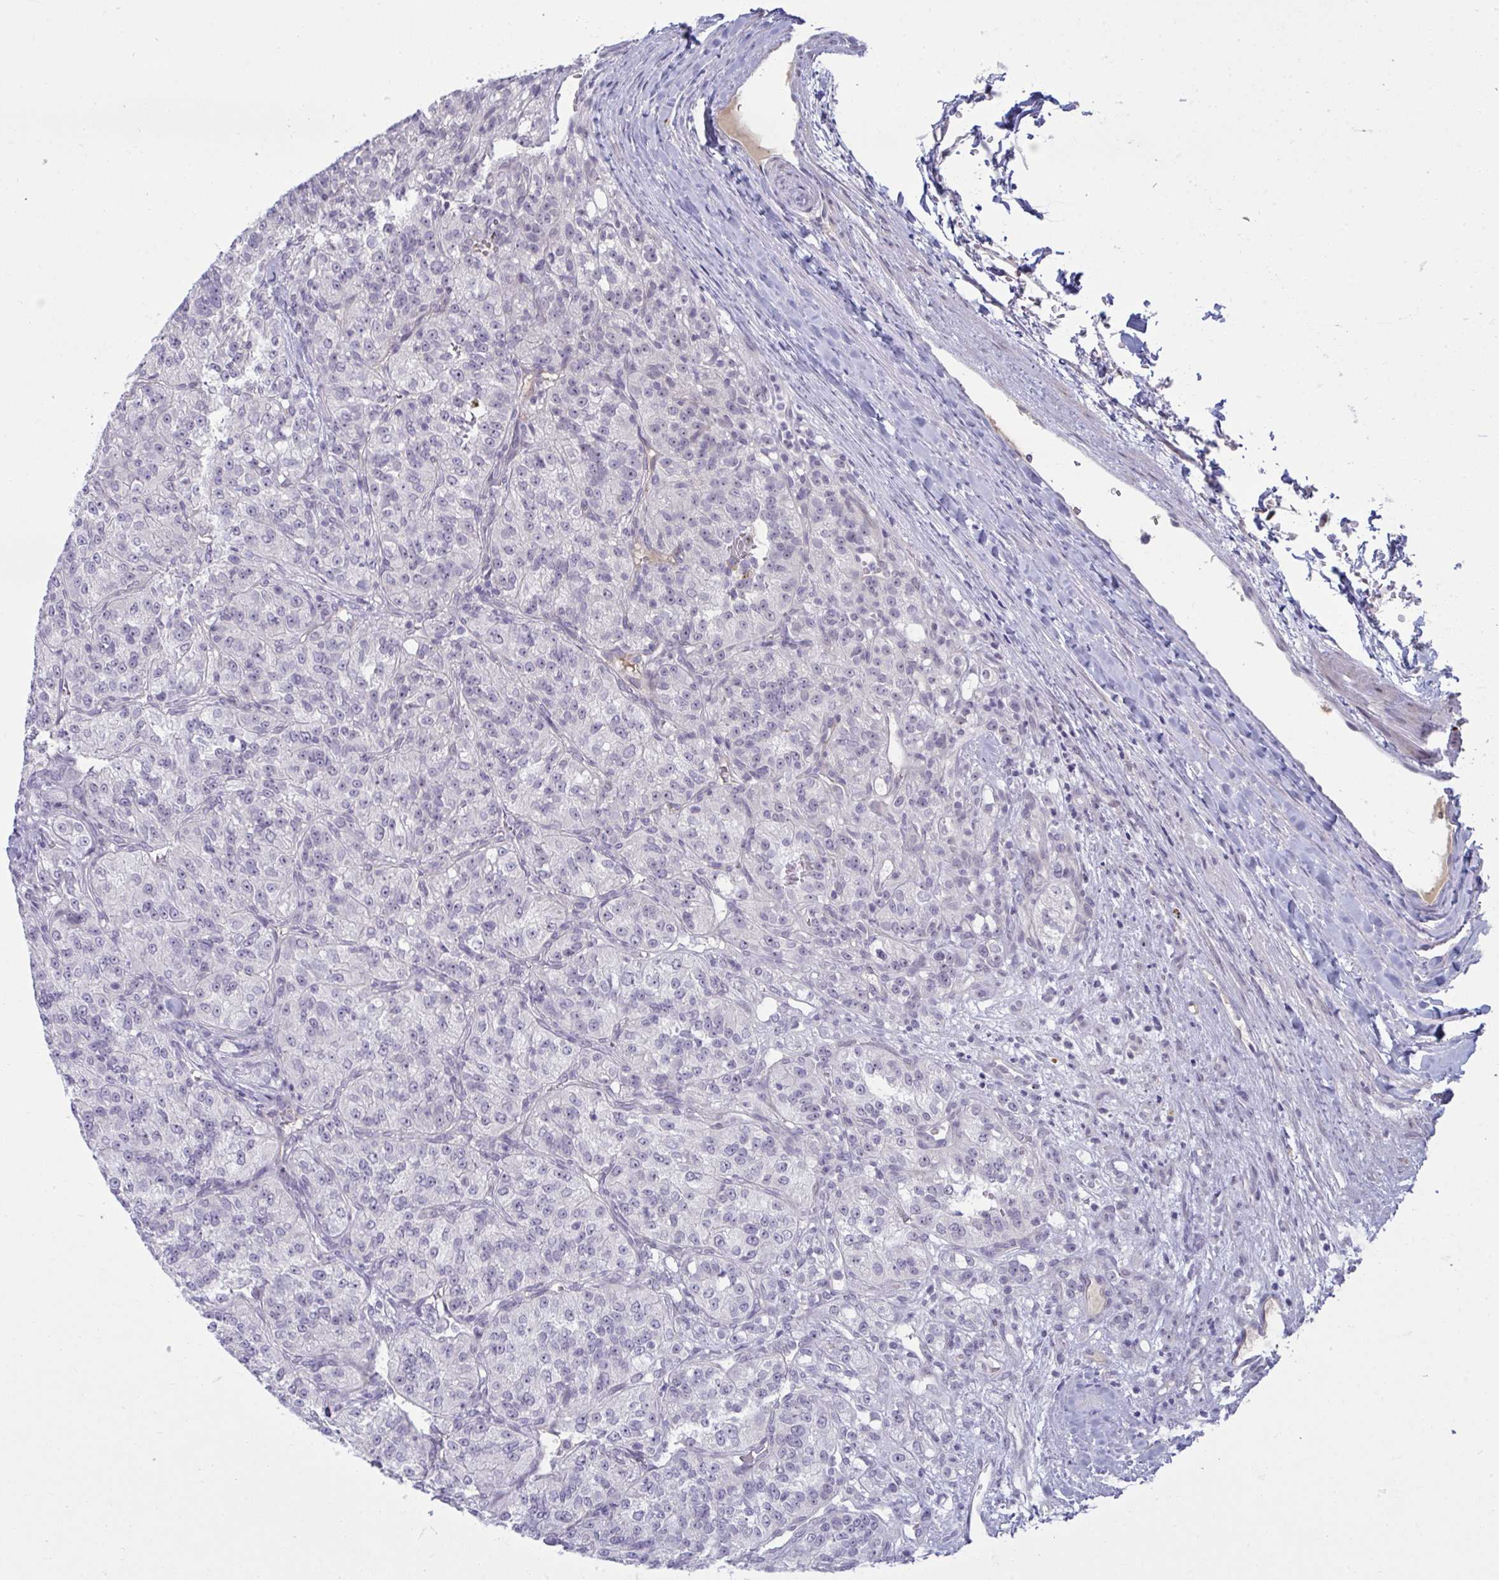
{"staining": {"intensity": "negative", "quantity": "none", "location": "none"}, "tissue": "renal cancer", "cell_type": "Tumor cells", "image_type": "cancer", "snomed": [{"axis": "morphology", "description": "Adenocarcinoma, NOS"}, {"axis": "topography", "description": "Kidney"}], "caption": "The histopathology image exhibits no staining of tumor cells in adenocarcinoma (renal).", "gene": "RNASEH1", "patient": {"sex": "female", "age": 63}}